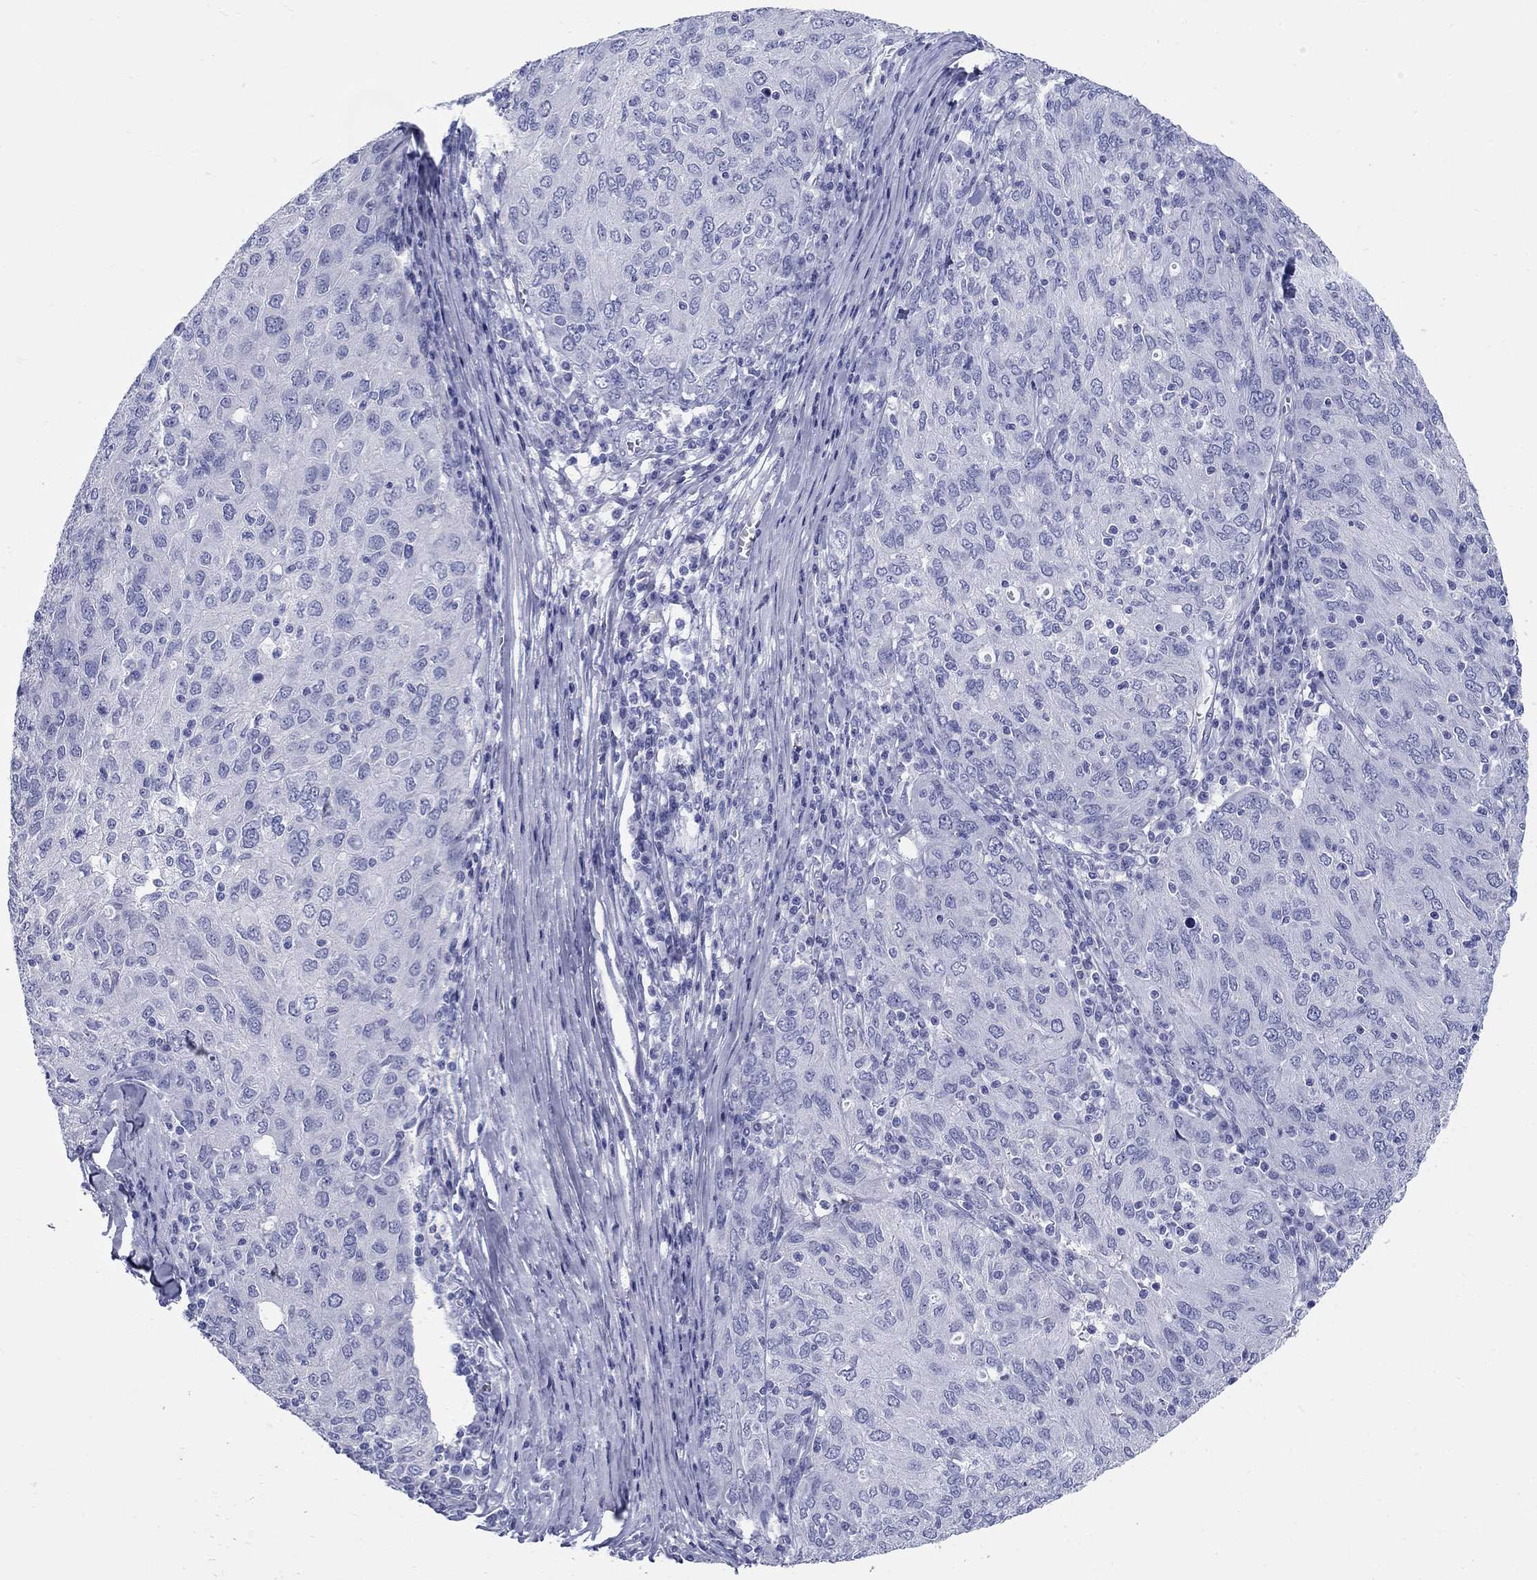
{"staining": {"intensity": "negative", "quantity": "none", "location": "none"}, "tissue": "ovarian cancer", "cell_type": "Tumor cells", "image_type": "cancer", "snomed": [{"axis": "morphology", "description": "Carcinoma, endometroid"}, {"axis": "topography", "description": "Ovary"}], "caption": "Tumor cells are negative for protein expression in human ovarian endometroid carcinoma.", "gene": "LAMP5", "patient": {"sex": "female", "age": 50}}